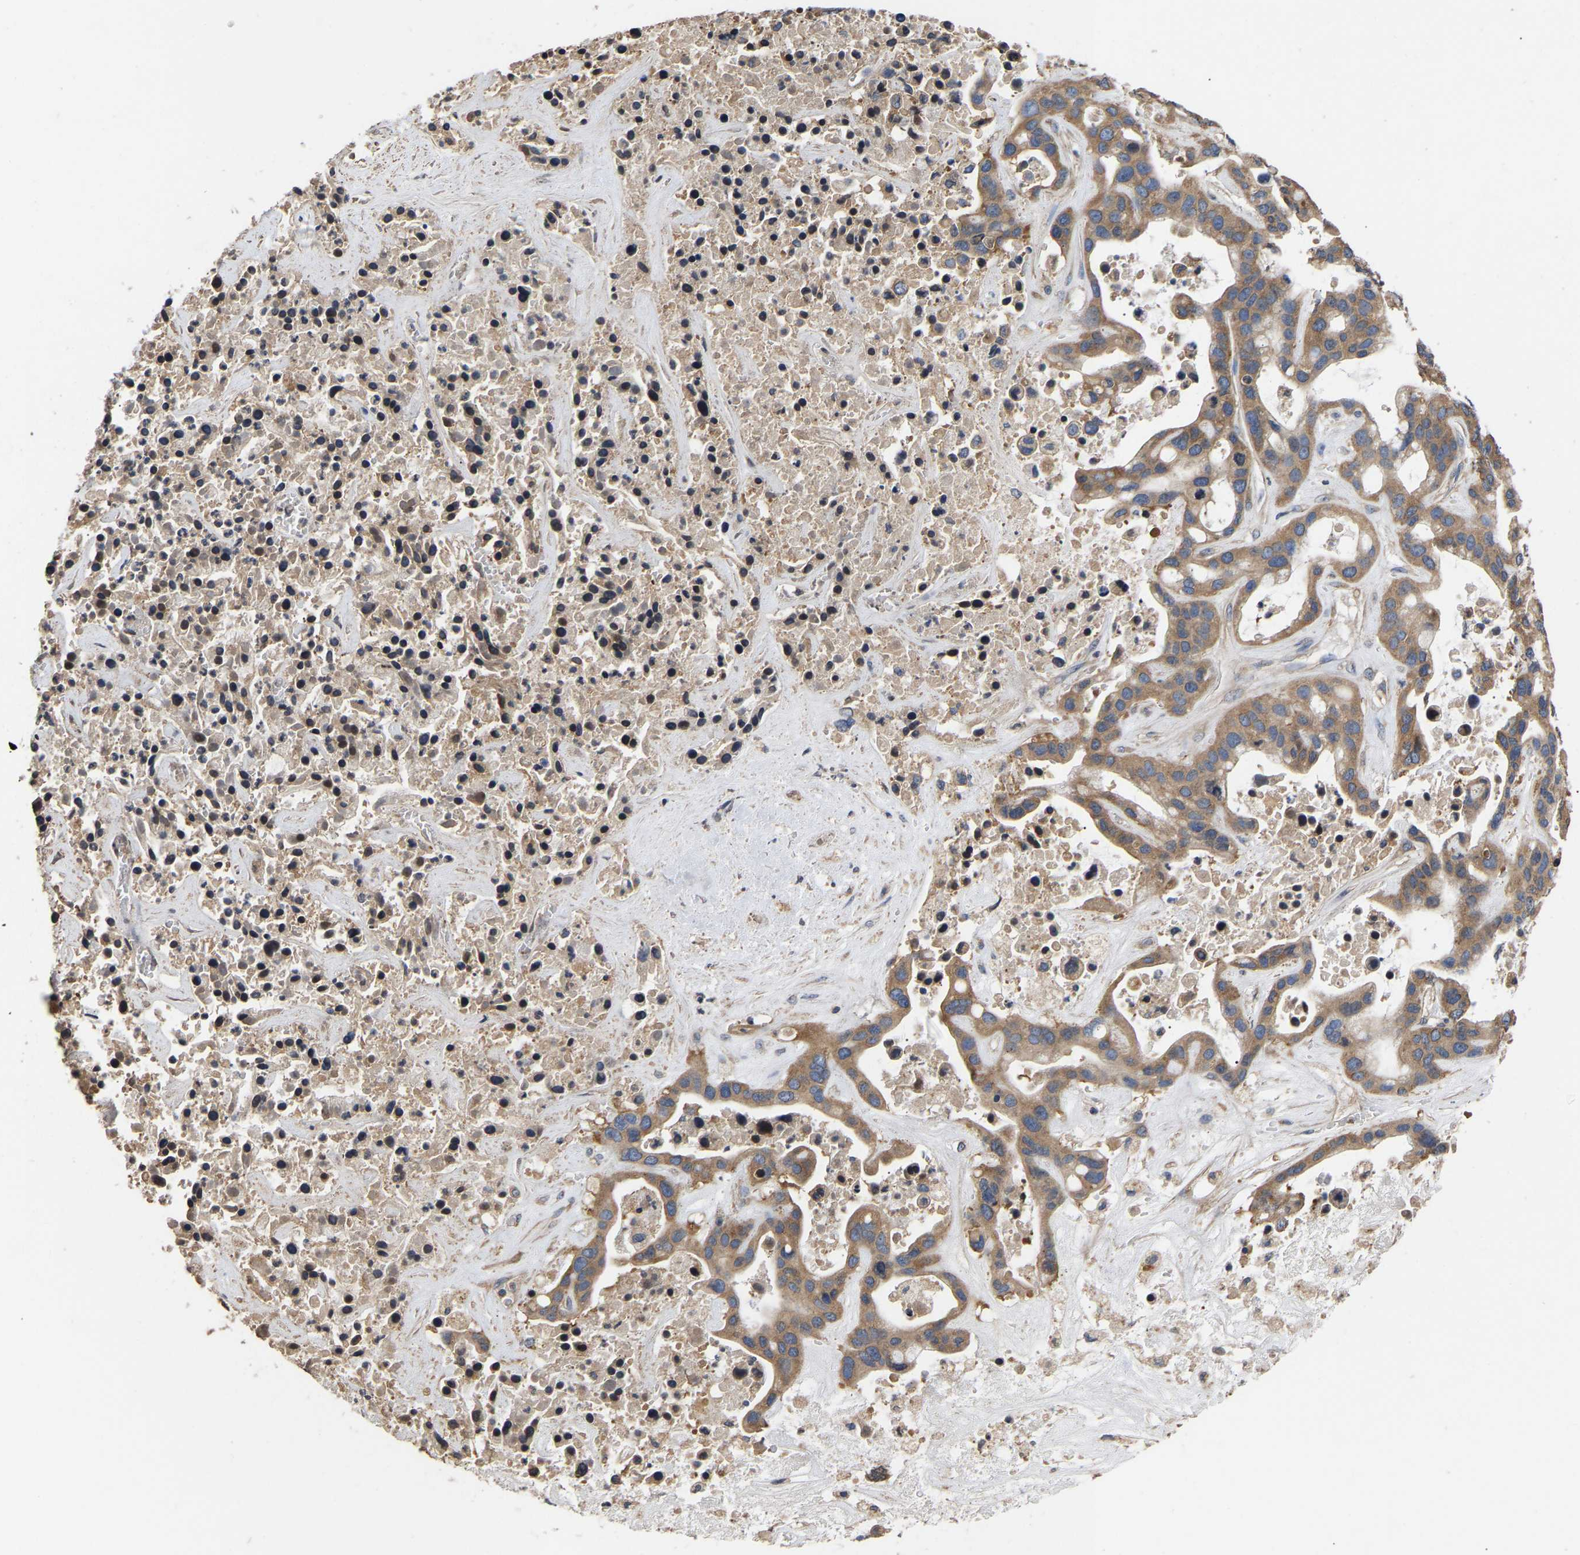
{"staining": {"intensity": "moderate", "quantity": ">75%", "location": "cytoplasmic/membranous"}, "tissue": "liver cancer", "cell_type": "Tumor cells", "image_type": "cancer", "snomed": [{"axis": "morphology", "description": "Cholangiocarcinoma"}, {"axis": "topography", "description": "Liver"}], "caption": "Immunohistochemical staining of liver cancer shows moderate cytoplasmic/membranous protein expression in approximately >75% of tumor cells.", "gene": "AIMP2", "patient": {"sex": "female", "age": 65}}